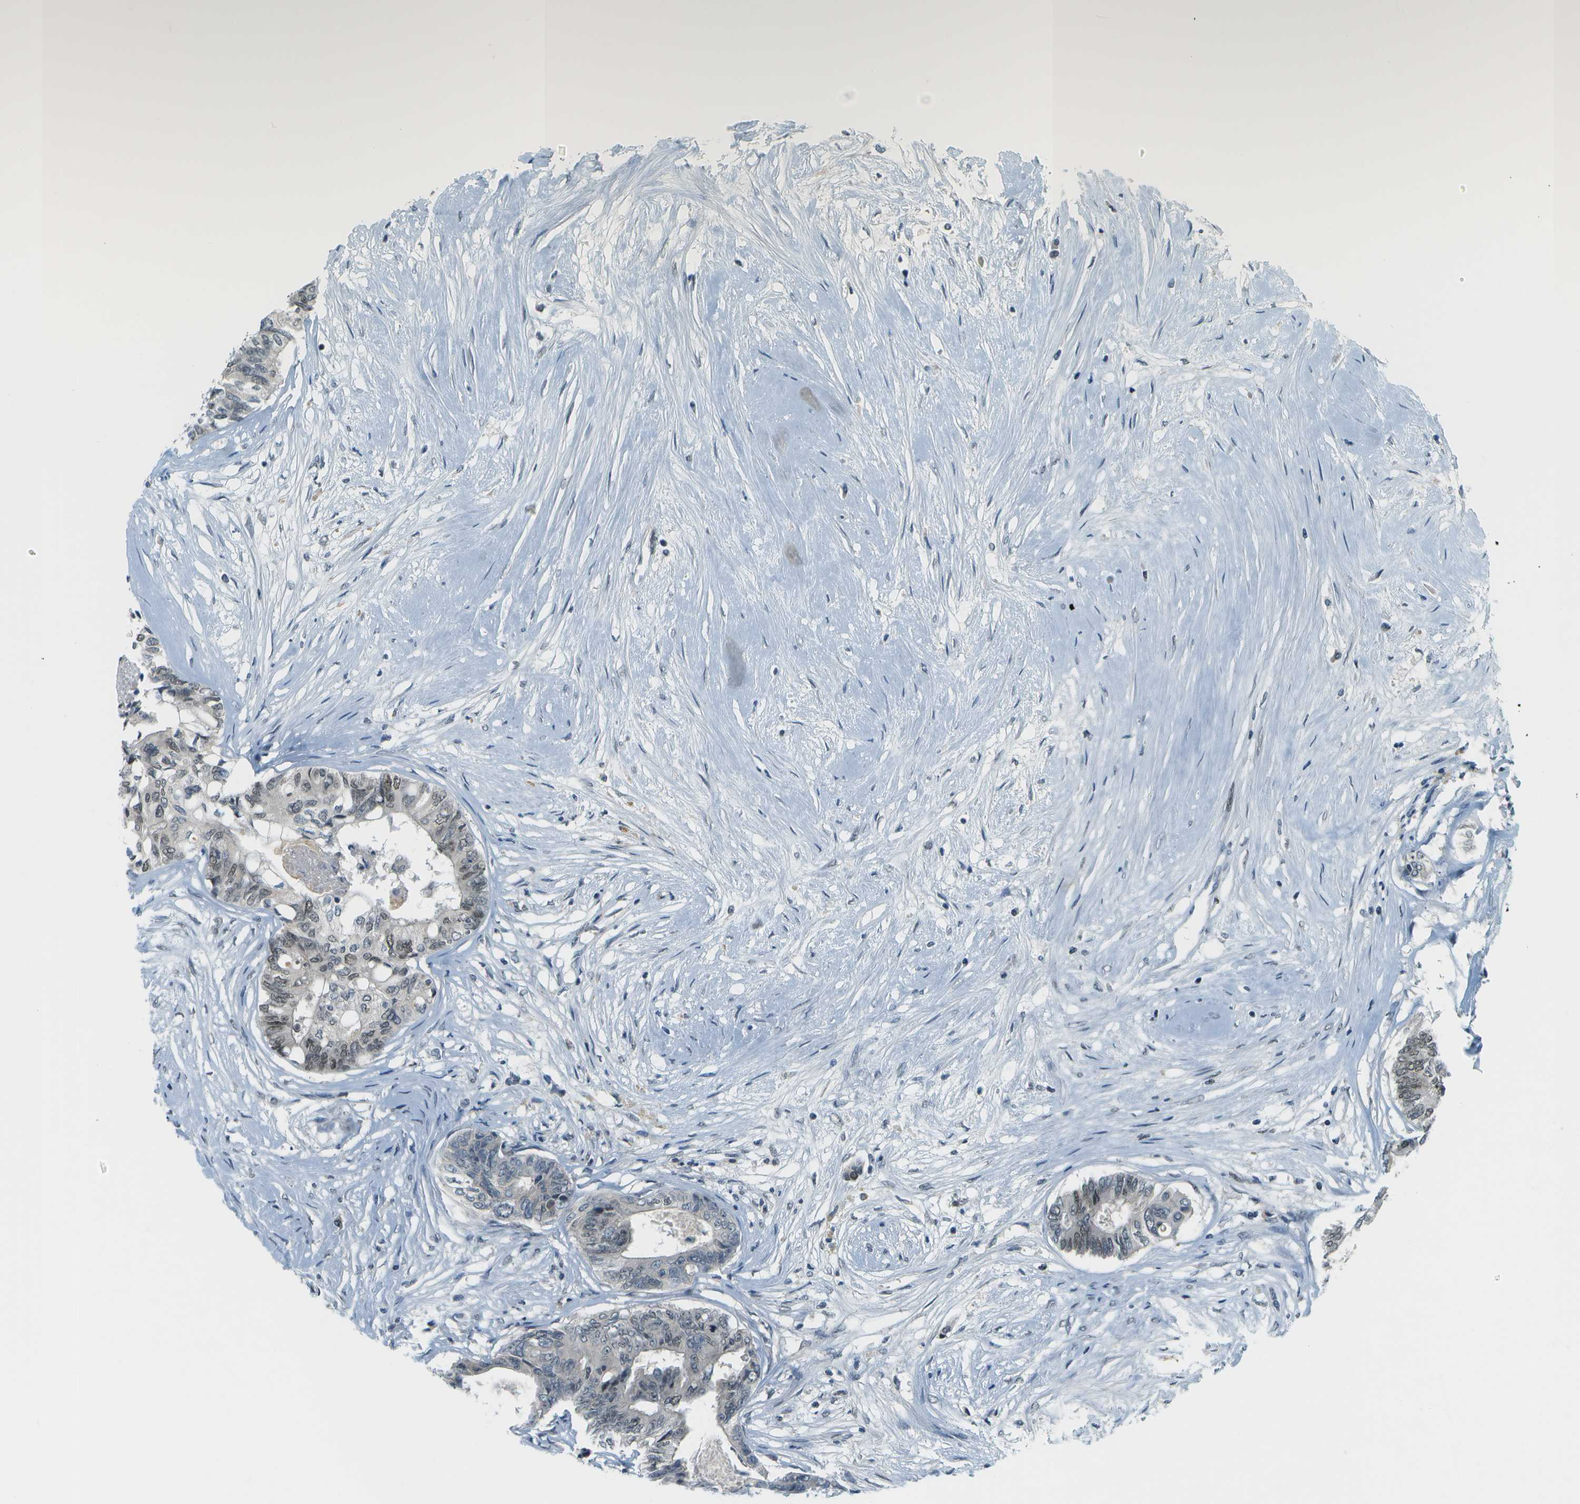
{"staining": {"intensity": "moderate", "quantity": "25%-75%", "location": "nuclear"}, "tissue": "colorectal cancer", "cell_type": "Tumor cells", "image_type": "cancer", "snomed": [{"axis": "morphology", "description": "Adenocarcinoma, NOS"}, {"axis": "topography", "description": "Rectum"}], "caption": "Tumor cells show medium levels of moderate nuclear positivity in about 25%-75% of cells in human colorectal cancer.", "gene": "CBX5", "patient": {"sex": "male", "age": 63}}